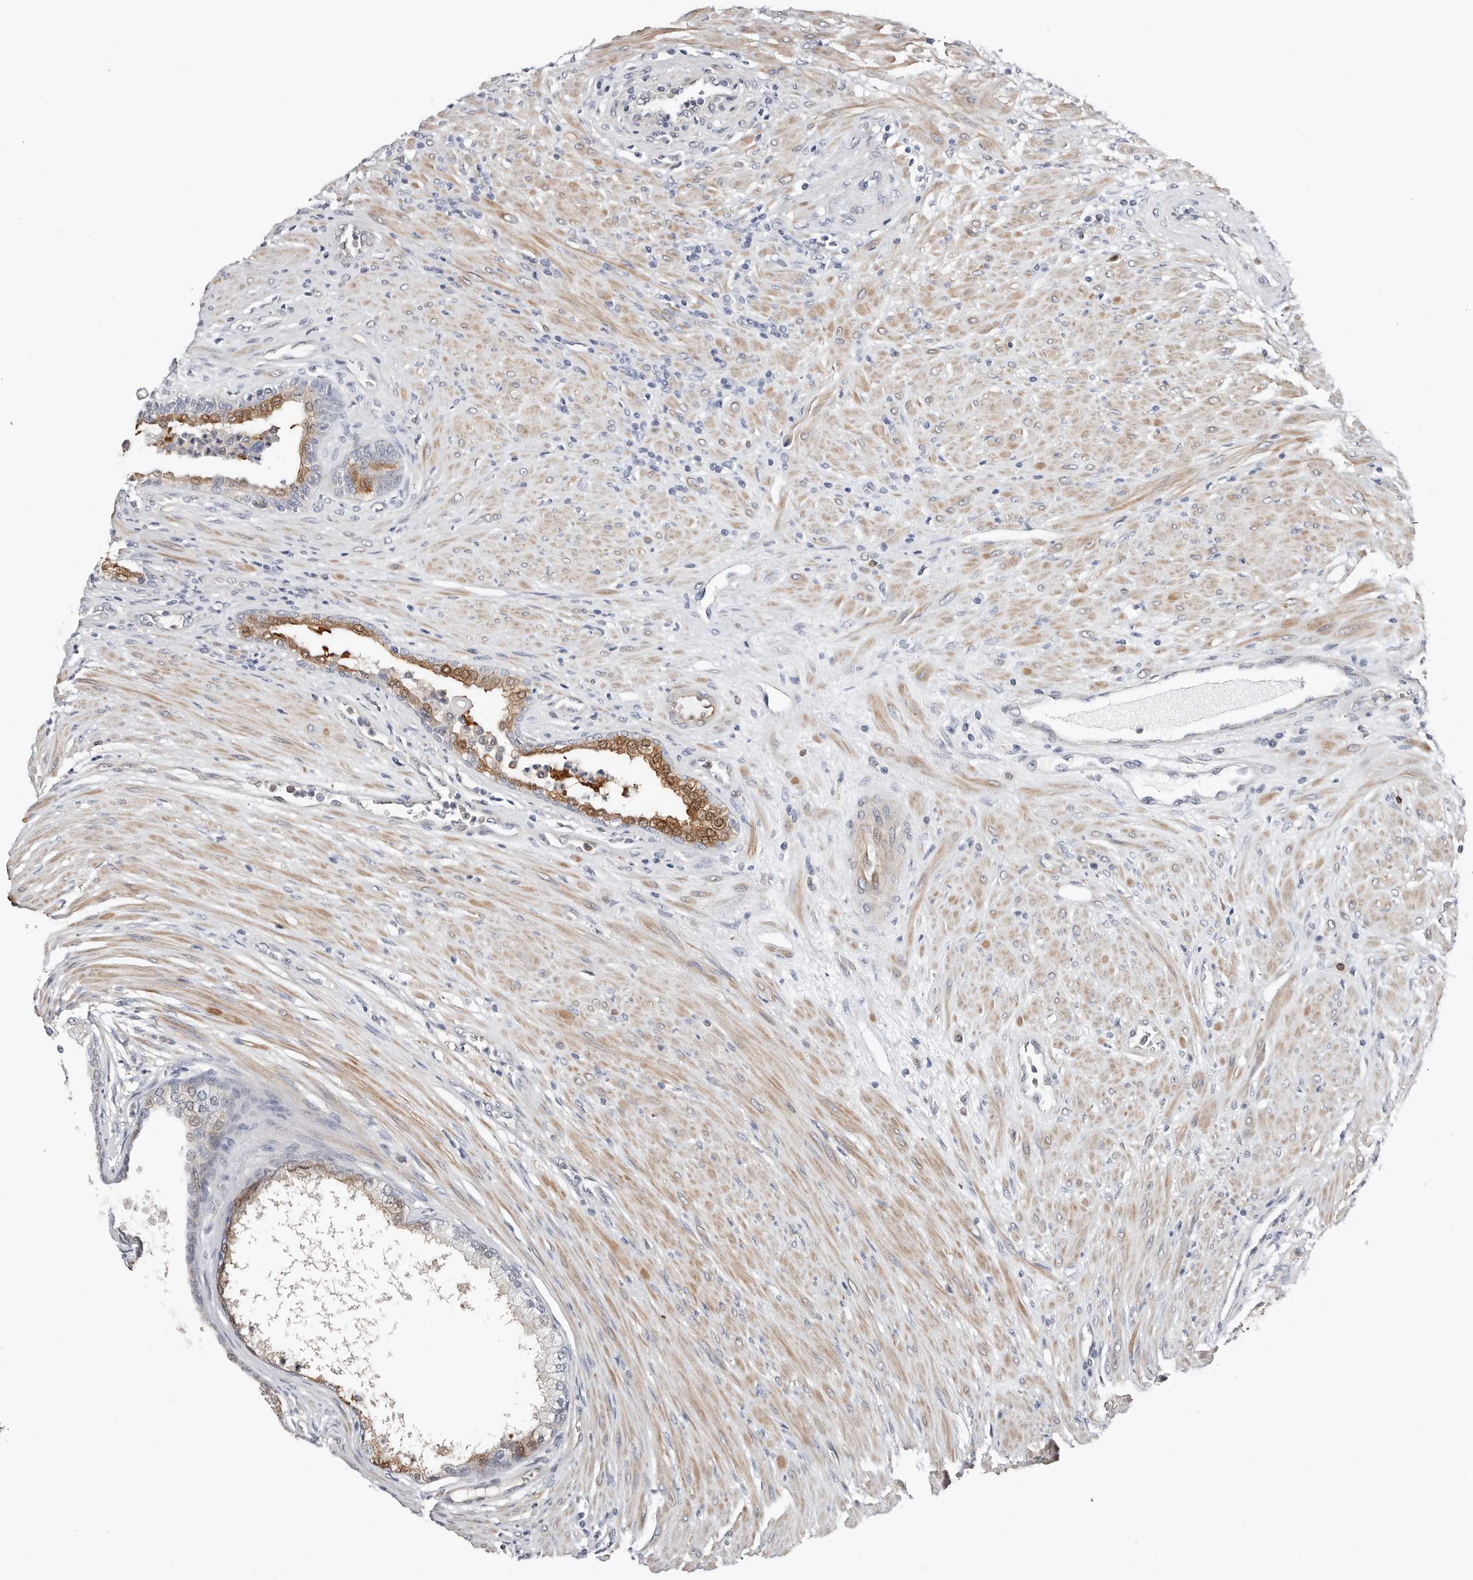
{"staining": {"intensity": "moderate", "quantity": "25%-75%", "location": "cytoplasmic/membranous,nuclear"}, "tissue": "prostate cancer", "cell_type": "Tumor cells", "image_type": "cancer", "snomed": [{"axis": "morphology", "description": "Normal tissue, NOS"}, {"axis": "morphology", "description": "Adenocarcinoma, Low grade"}, {"axis": "topography", "description": "Prostate"}, {"axis": "topography", "description": "Peripheral nerve tissue"}], "caption": "Immunohistochemistry (IHC) of prostate adenocarcinoma (low-grade) demonstrates medium levels of moderate cytoplasmic/membranous and nuclear staining in about 25%-75% of tumor cells.", "gene": "ASRGL1", "patient": {"sex": "male", "age": 71}}